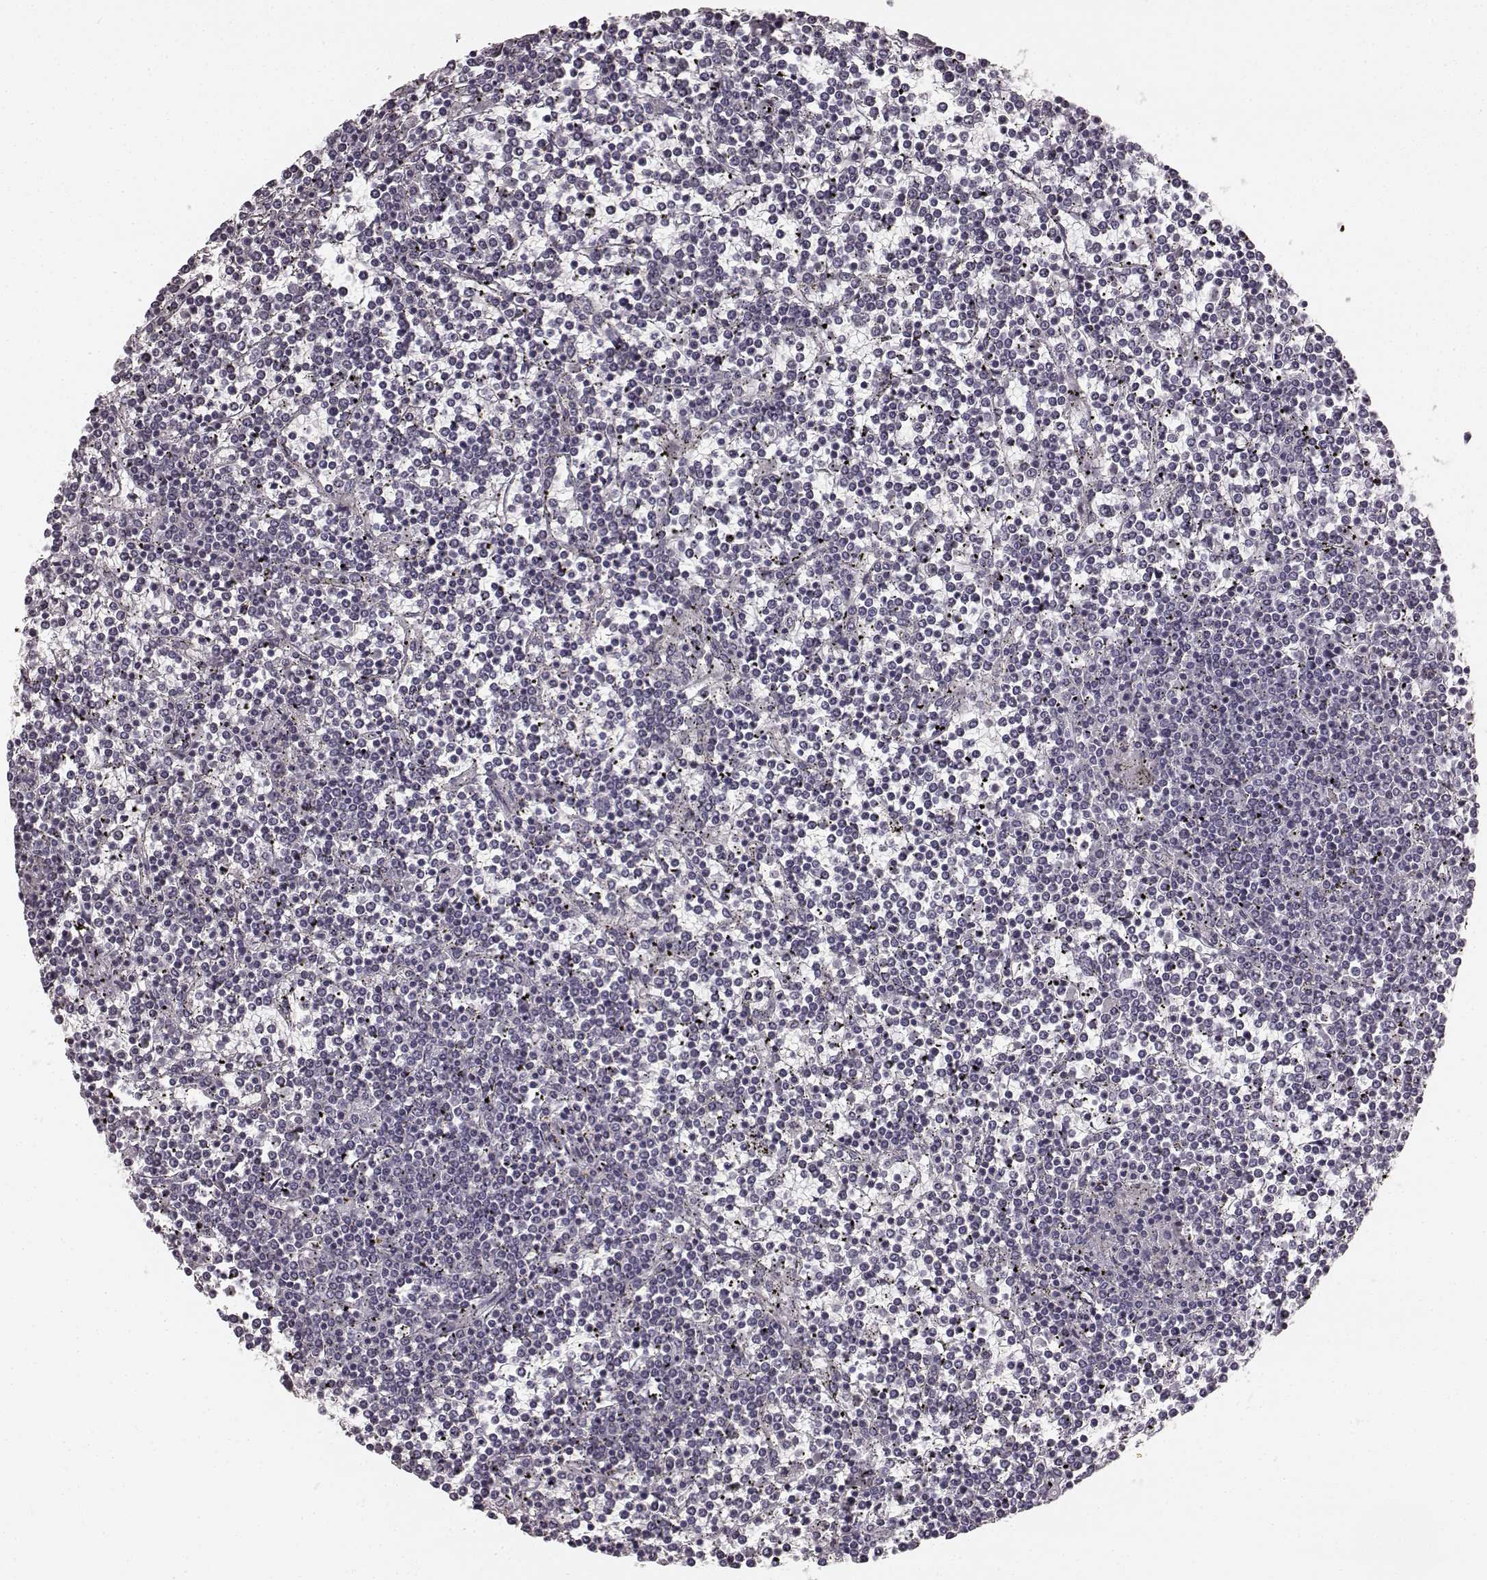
{"staining": {"intensity": "negative", "quantity": "none", "location": "none"}, "tissue": "lymphoma", "cell_type": "Tumor cells", "image_type": "cancer", "snomed": [{"axis": "morphology", "description": "Malignant lymphoma, non-Hodgkin's type, Low grade"}, {"axis": "topography", "description": "Spleen"}], "caption": "IHC image of lymphoma stained for a protein (brown), which reveals no positivity in tumor cells.", "gene": "TMPRSS15", "patient": {"sex": "female", "age": 19}}